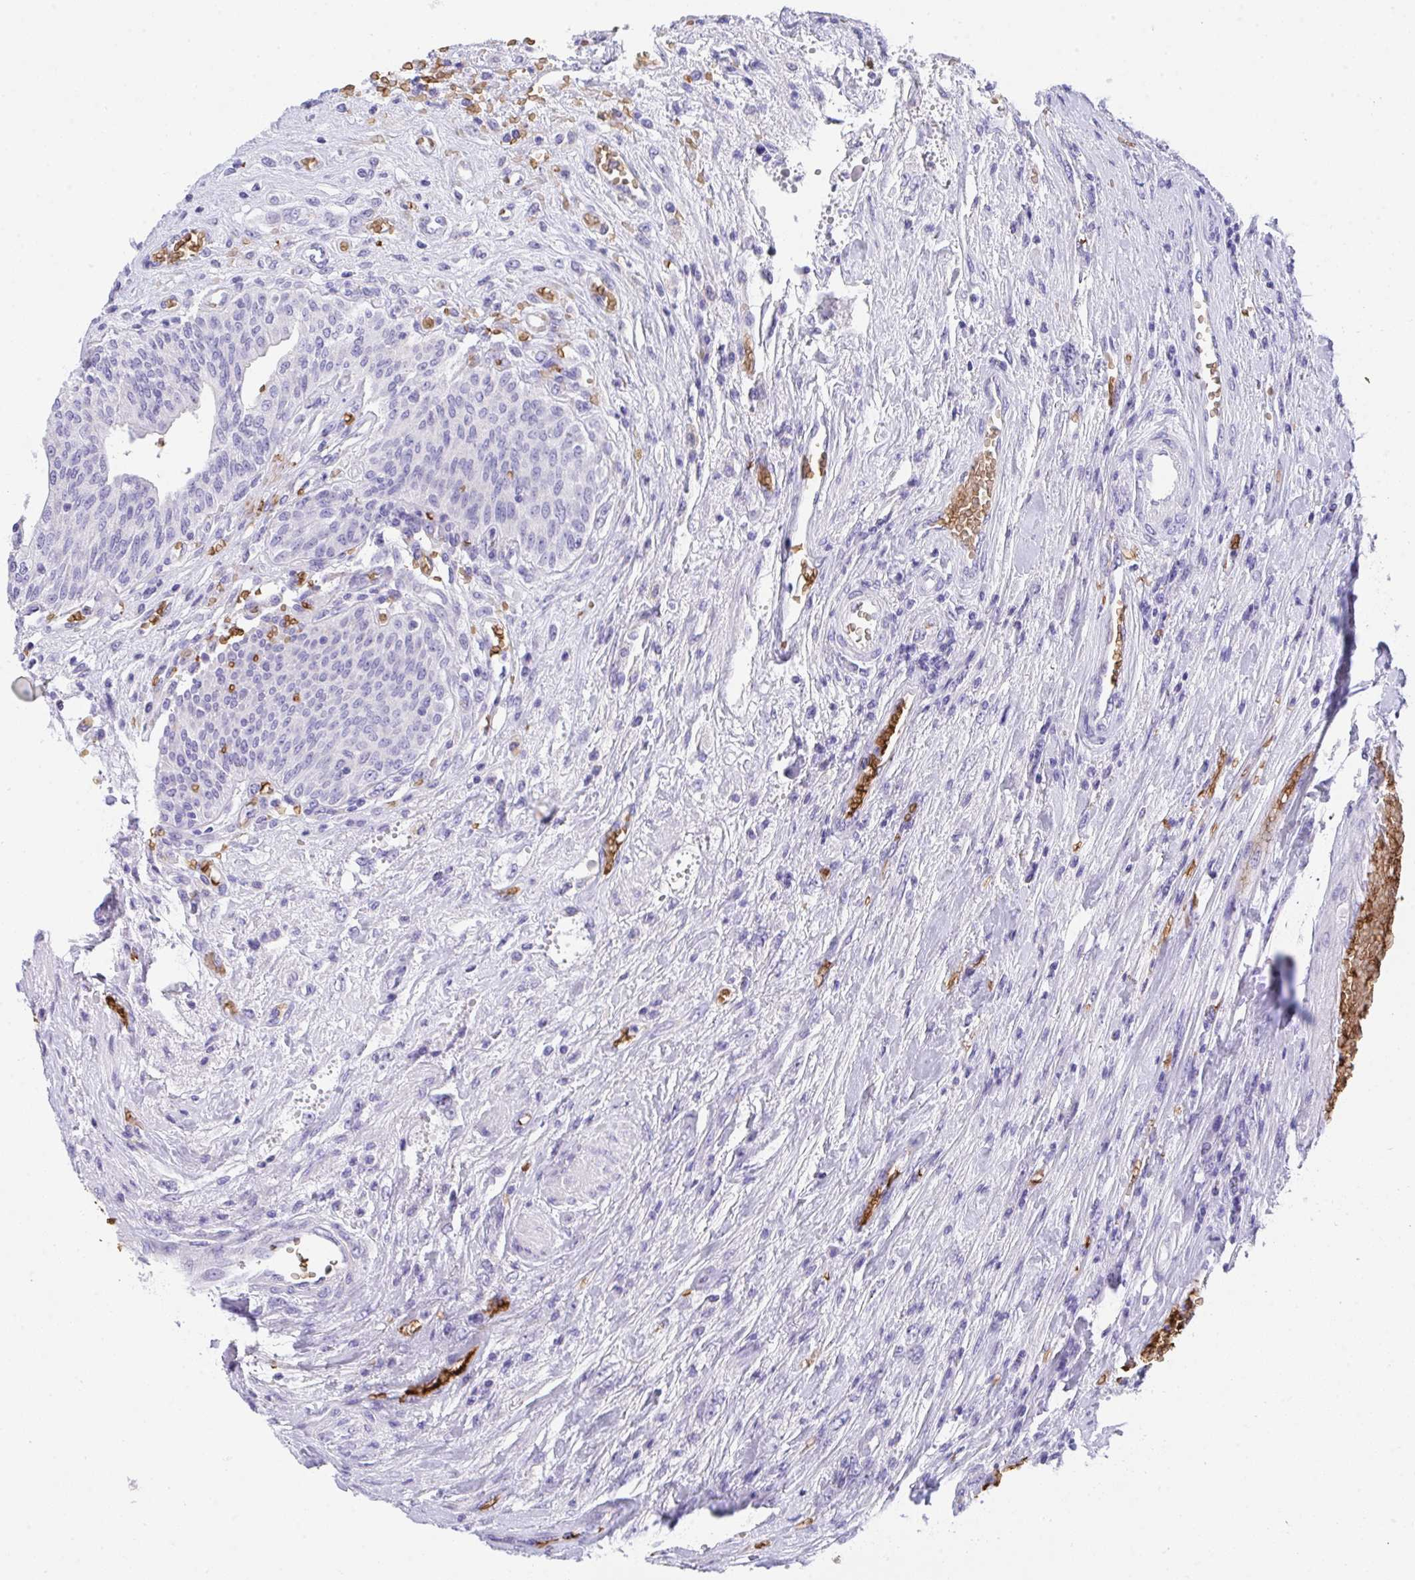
{"staining": {"intensity": "negative", "quantity": "none", "location": "none"}, "tissue": "urothelial cancer", "cell_type": "Tumor cells", "image_type": "cancer", "snomed": [{"axis": "morphology", "description": "Urothelial carcinoma, High grade"}, {"axis": "topography", "description": "Urinary bladder"}], "caption": "A micrograph of human urothelial cancer is negative for staining in tumor cells.", "gene": "ANK1", "patient": {"sex": "female", "age": 79}}